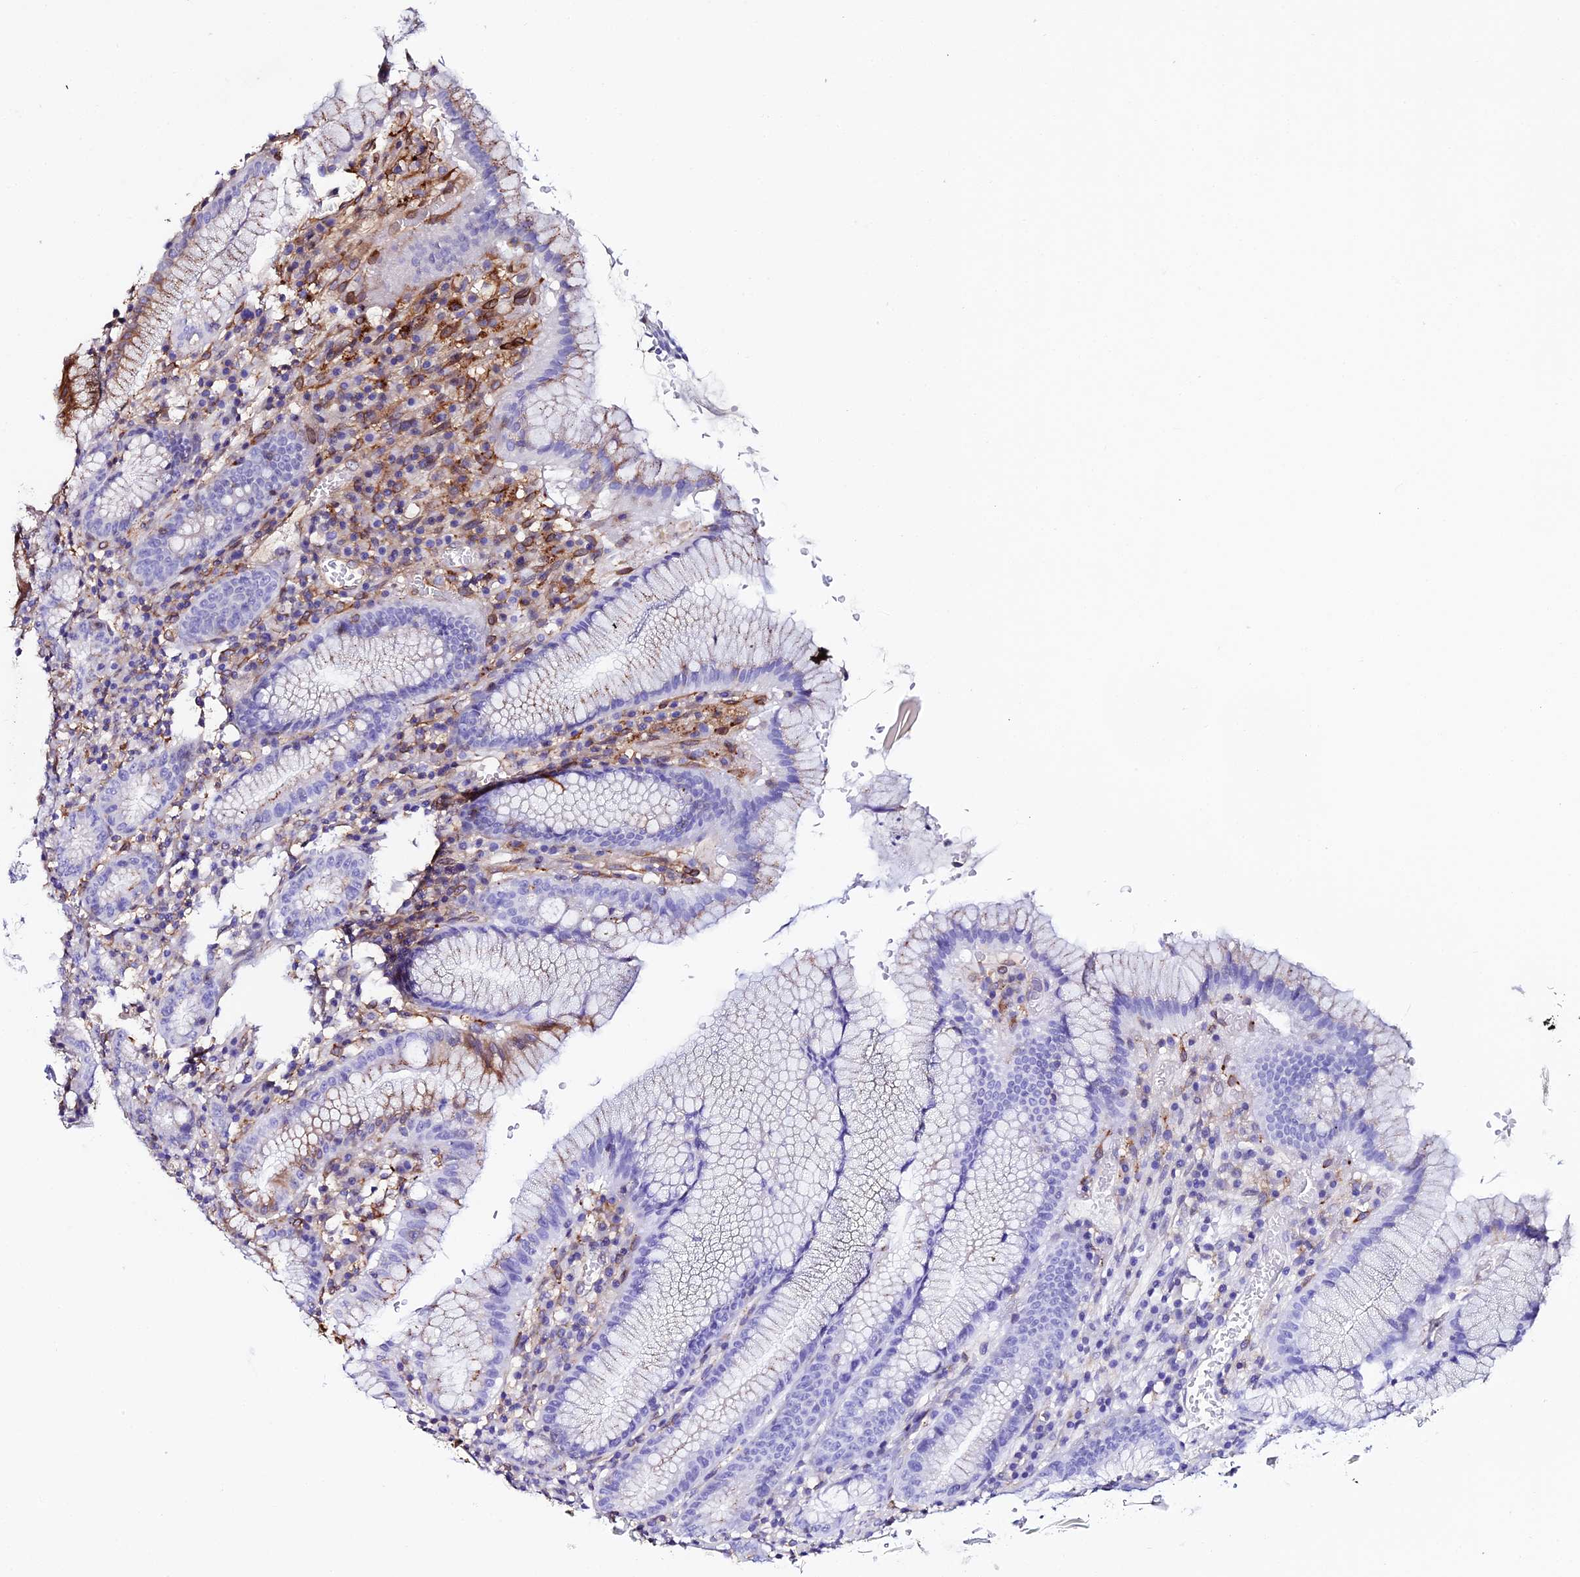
{"staining": {"intensity": "negative", "quantity": "none", "location": "none"}, "tissue": "stomach", "cell_type": "Glandular cells", "image_type": "normal", "snomed": [{"axis": "morphology", "description": "Normal tissue, NOS"}, {"axis": "topography", "description": "Stomach"}], "caption": "Image shows no significant protein staining in glandular cells of benign stomach.", "gene": "TRPV2", "patient": {"sex": "male", "age": 55}}